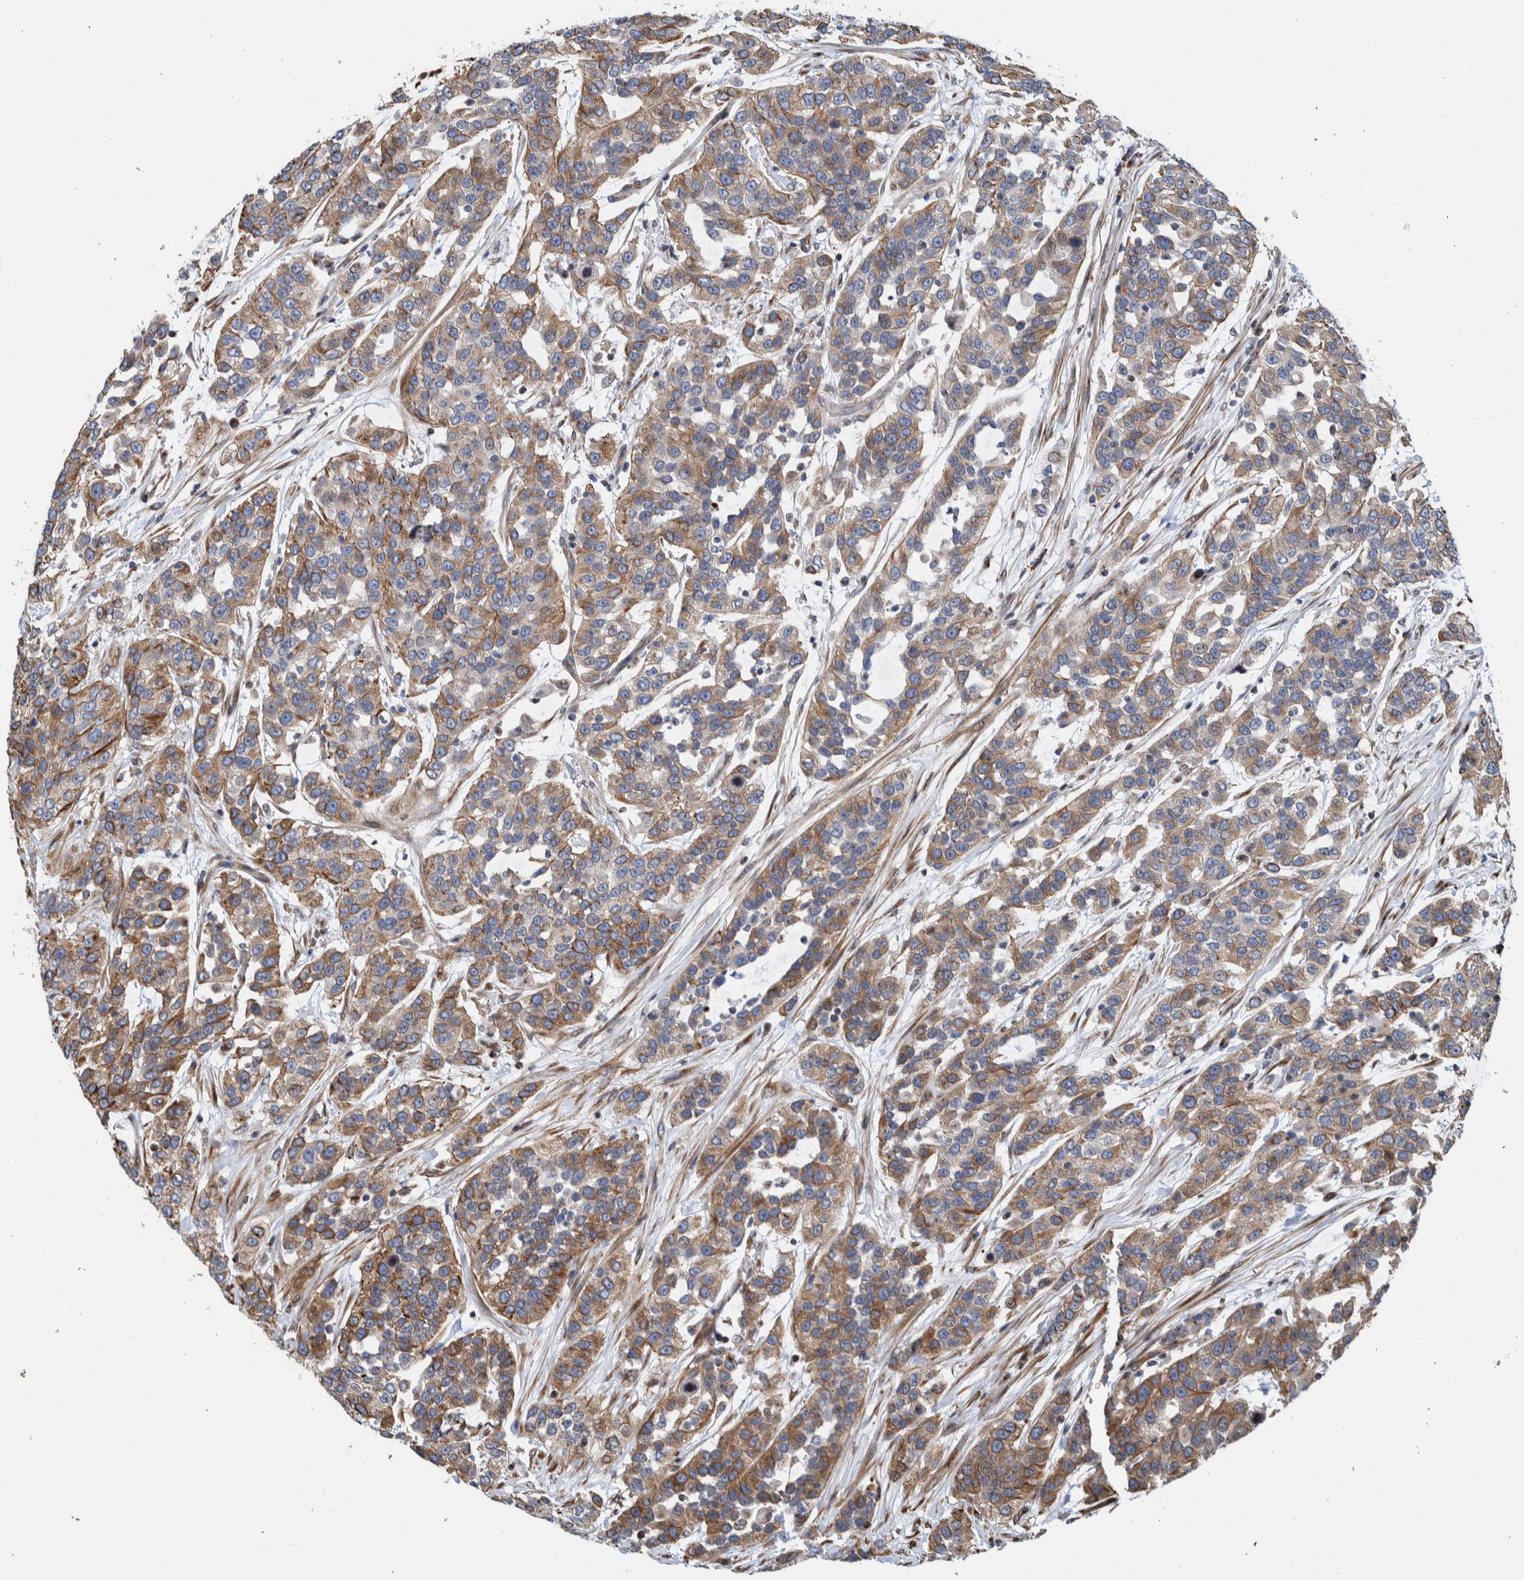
{"staining": {"intensity": "moderate", "quantity": ">75%", "location": "cytoplasmic/membranous"}, "tissue": "urothelial cancer", "cell_type": "Tumor cells", "image_type": "cancer", "snomed": [{"axis": "morphology", "description": "Urothelial carcinoma, High grade"}, {"axis": "topography", "description": "Urinary bladder"}], "caption": "A brown stain shows moderate cytoplasmic/membranous expression of a protein in urothelial cancer tumor cells.", "gene": "CCDC57", "patient": {"sex": "female", "age": 80}}